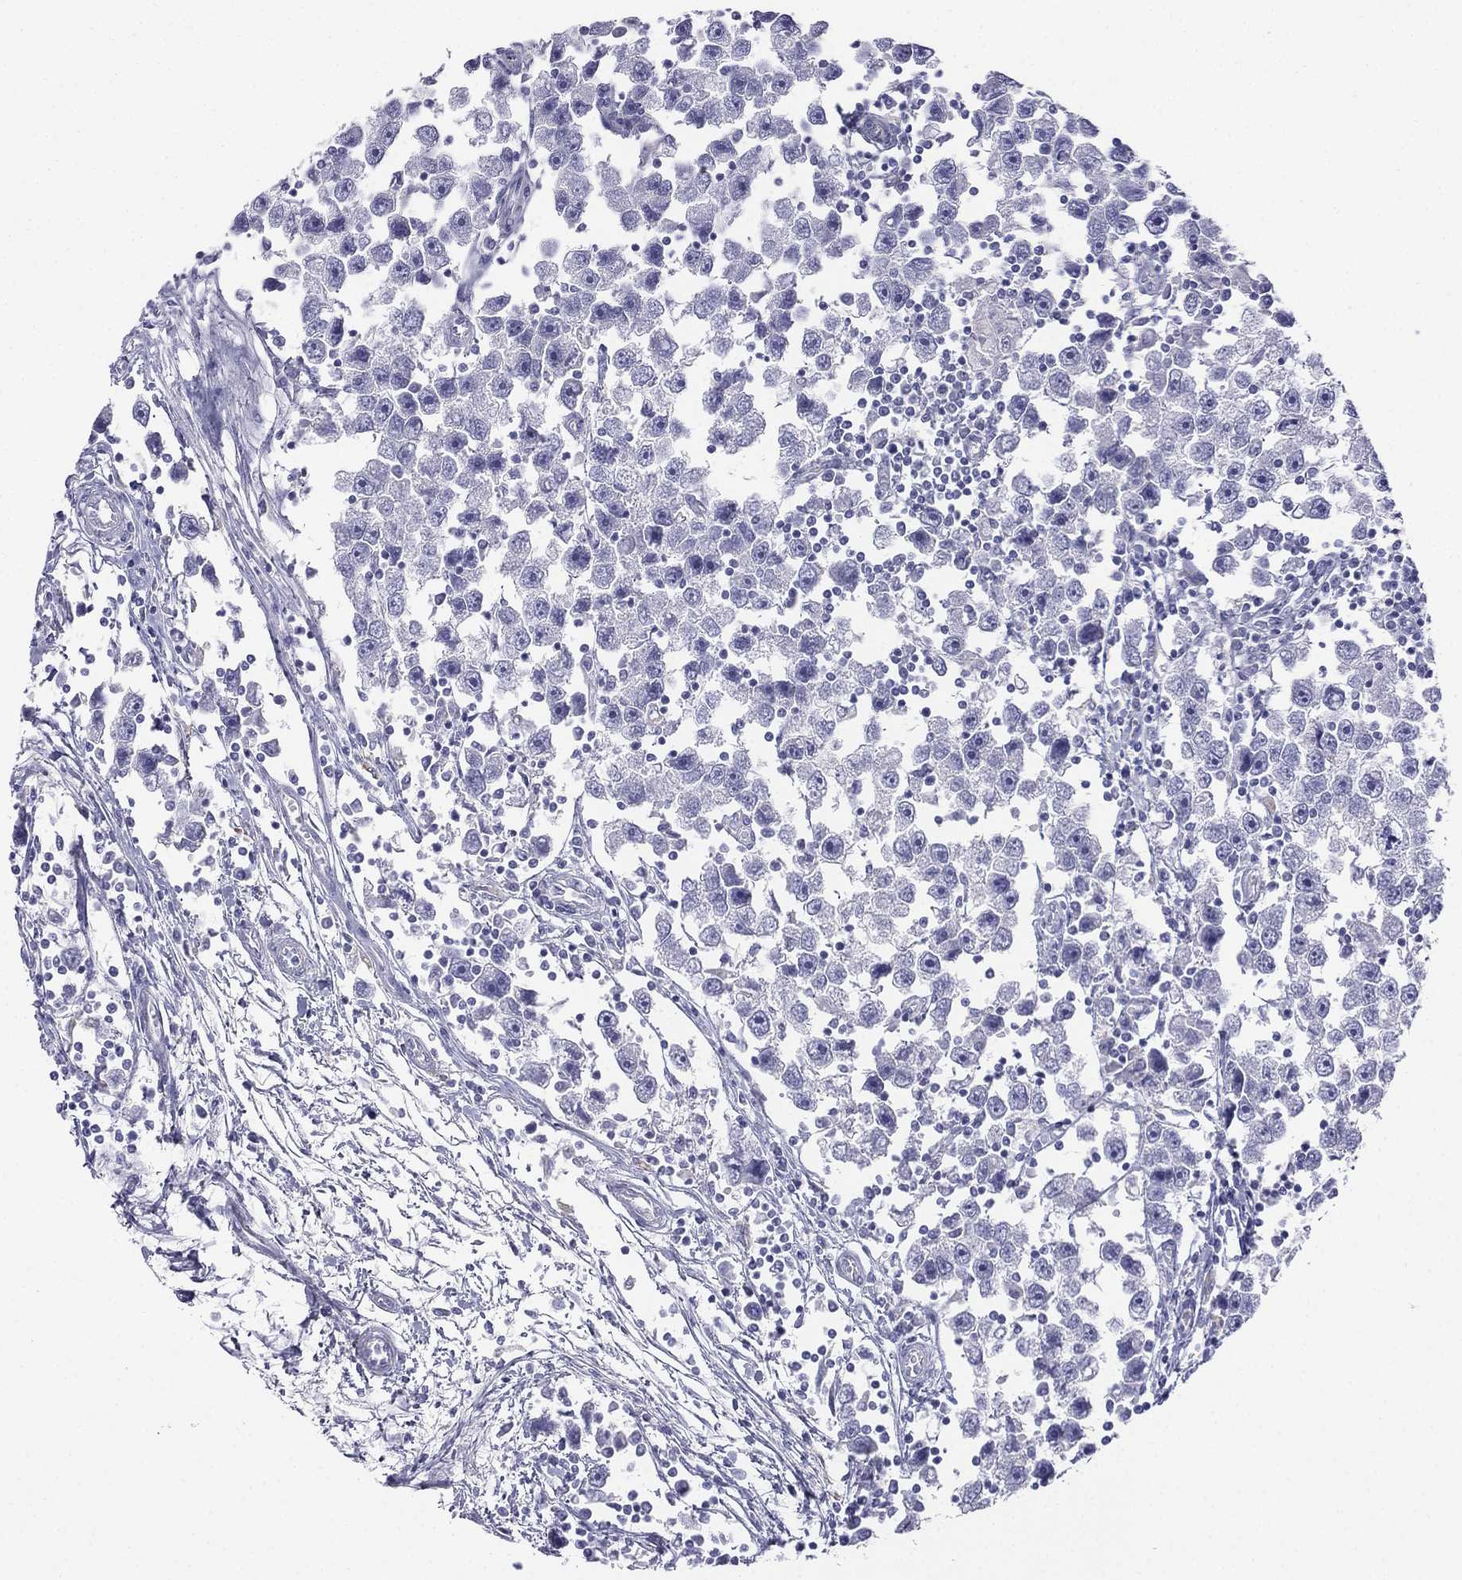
{"staining": {"intensity": "negative", "quantity": "none", "location": "none"}, "tissue": "testis cancer", "cell_type": "Tumor cells", "image_type": "cancer", "snomed": [{"axis": "morphology", "description": "Seminoma, NOS"}, {"axis": "topography", "description": "Testis"}], "caption": "Immunohistochemical staining of human testis cancer (seminoma) displays no significant staining in tumor cells.", "gene": "ALOXE3", "patient": {"sex": "male", "age": 30}}